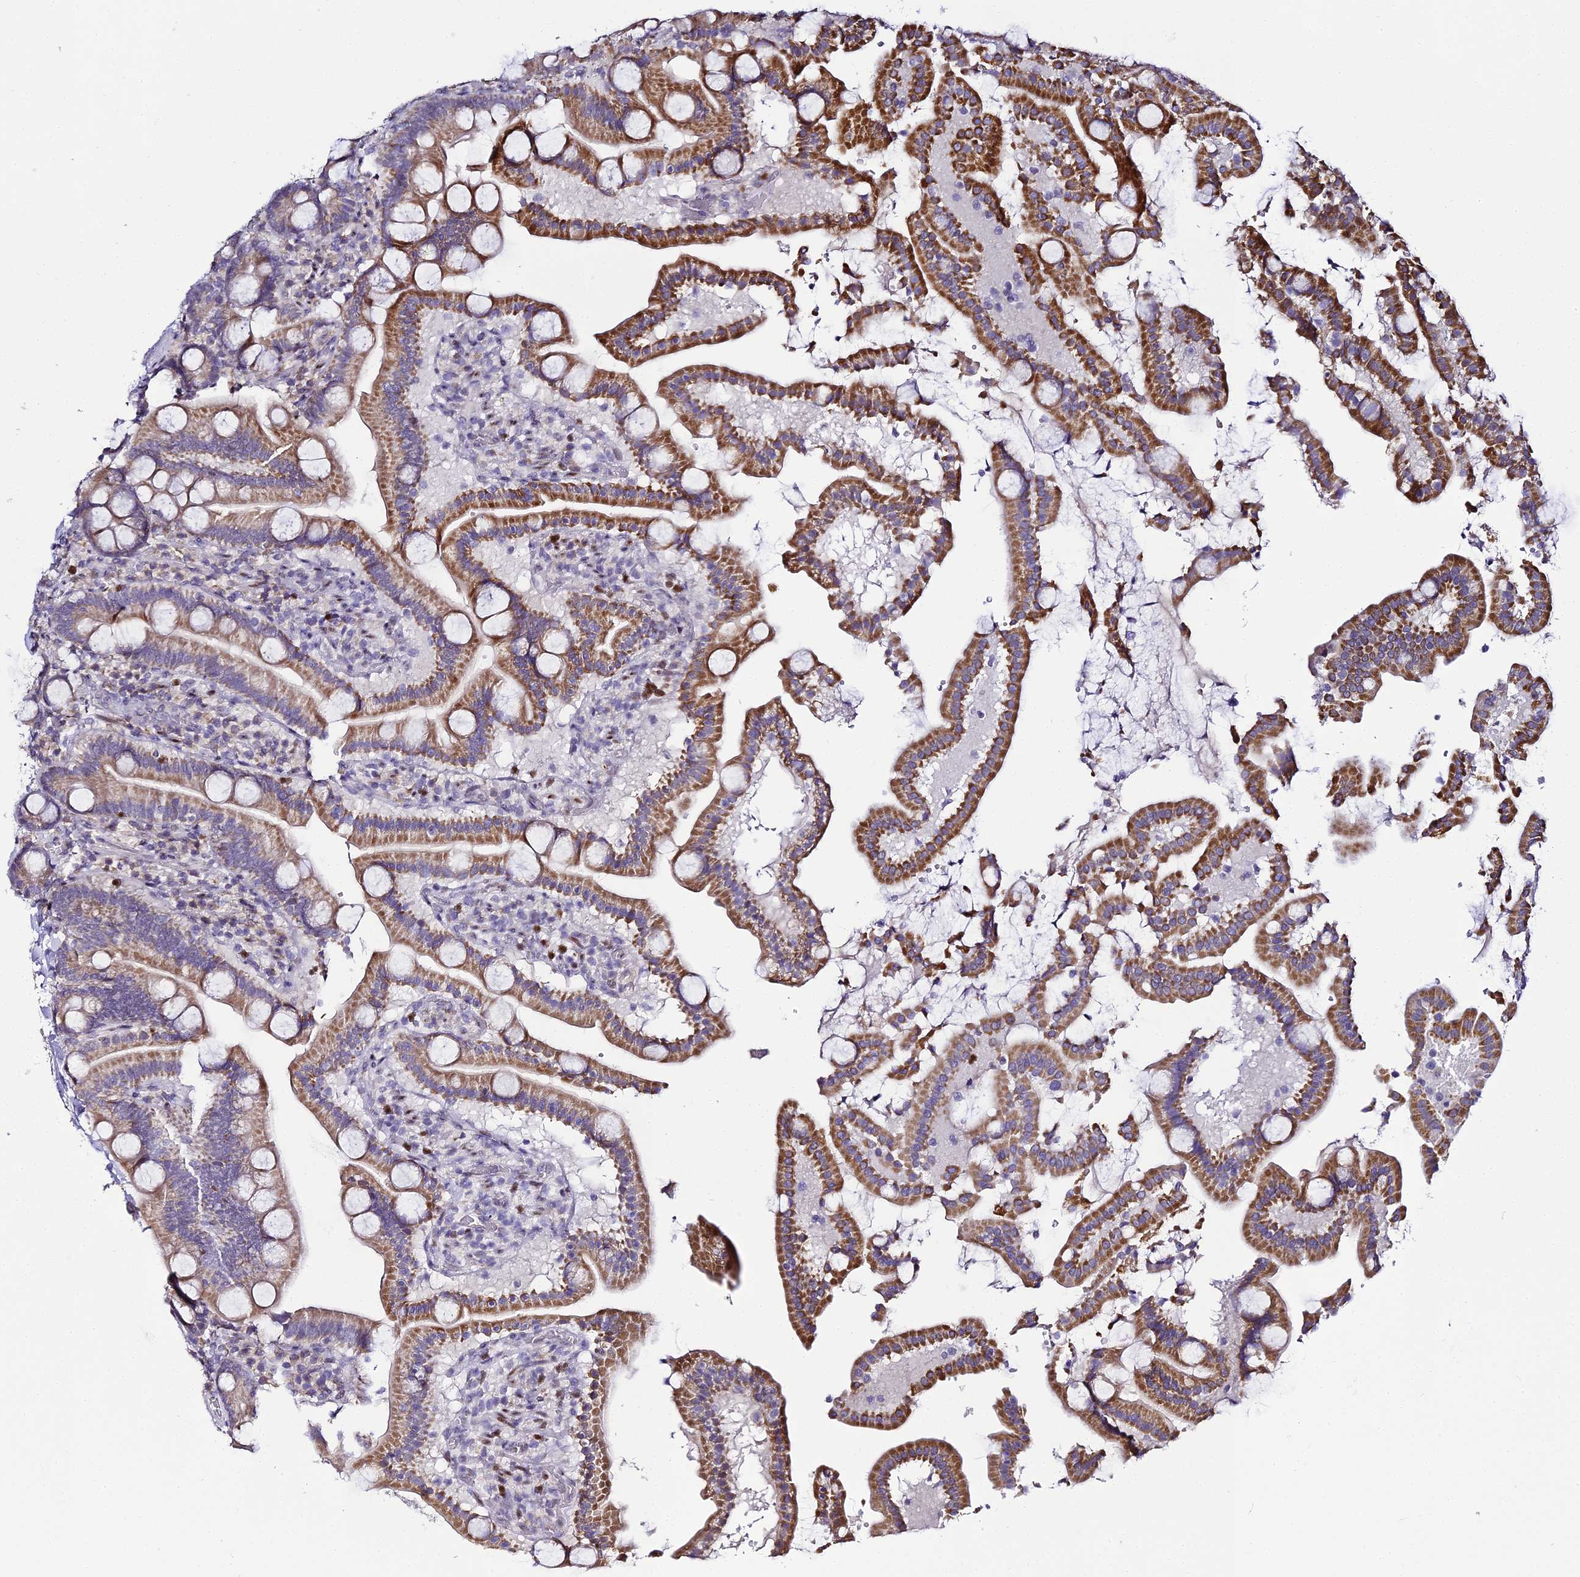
{"staining": {"intensity": "strong", "quantity": "25%-75%", "location": "cytoplasmic/membranous"}, "tissue": "duodenum", "cell_type": "Glandular cells", "image_type": "normal", "snomed": [{"axis": "morphology", "description": "Normal tissue, NOS"}, {"axis": "topography", "description": "Duodenum"}], "caption": "An image showing strong cytoplasmic/membranous positivity in about 25%-75% of glandular cells in normal duodenum, as visualized by brown immunohistochemical staining.", "gene": "SERP1", "patient": {"sex": "male", "age": 55}}